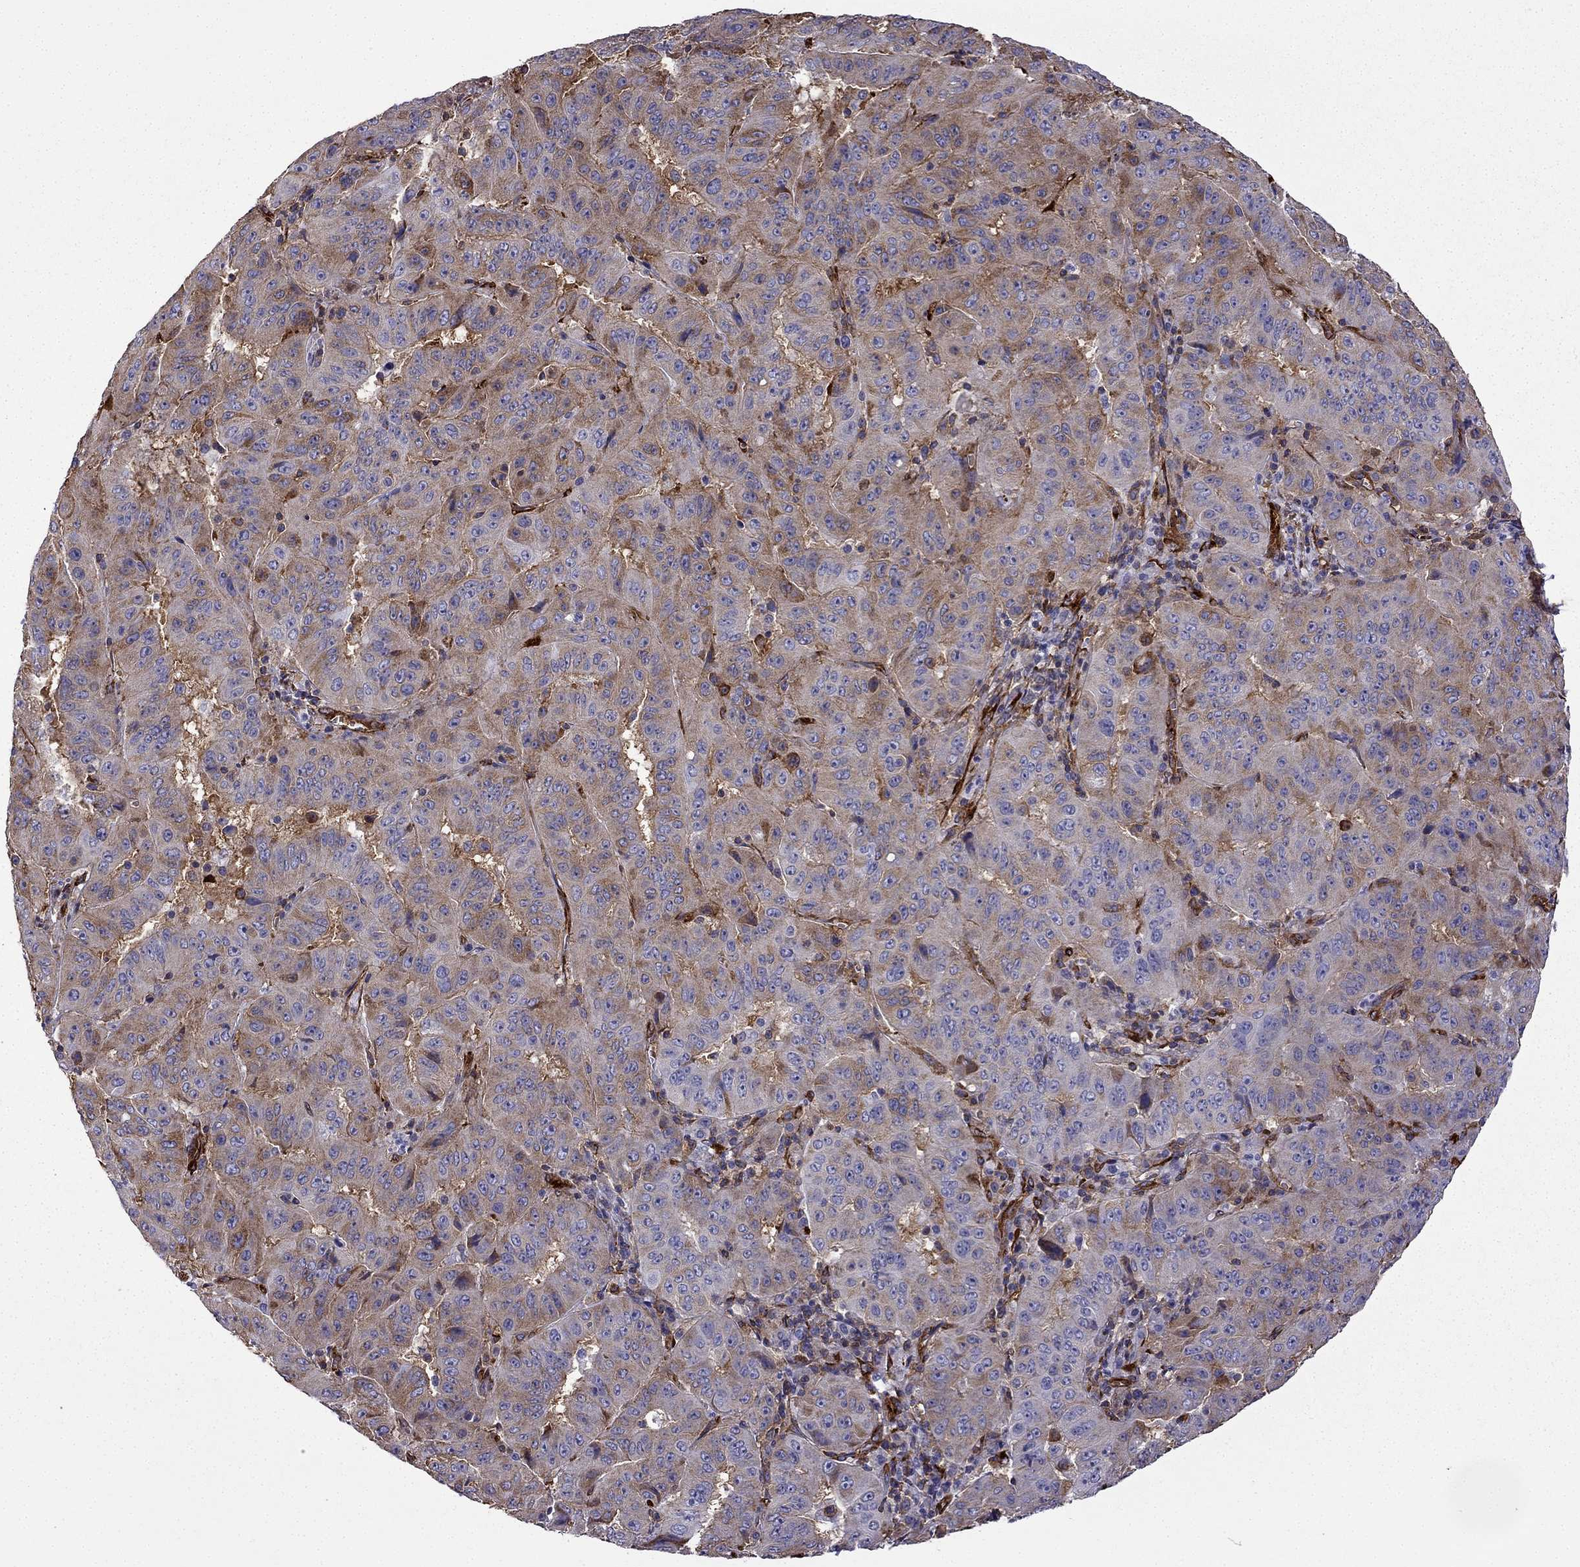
{"staining": {"intensity": "moderate", "quantity": ">75%", "location": "cytoplasmic/membranous"}, "tissue": "pancreatic cancer", "cell_type": "Tumor cells", "image_type": "cancer", "snomed": [{"axis": "morphology", "description": "Adenocarcinoma, NOS"}, {"axis": "topography", "description": "Pancreas"}], "caption": "Immunohistochemistry (DAB) staining of human pancreatic adenocarcinoma displays moderate cytoplasmic/membranous protein staining in about >75% of tumor cells. The protein is shown in brown color, while the nuclei are stained blue.", "gene": "MAP4", "patient": {"sex": "male", "age": 63}}